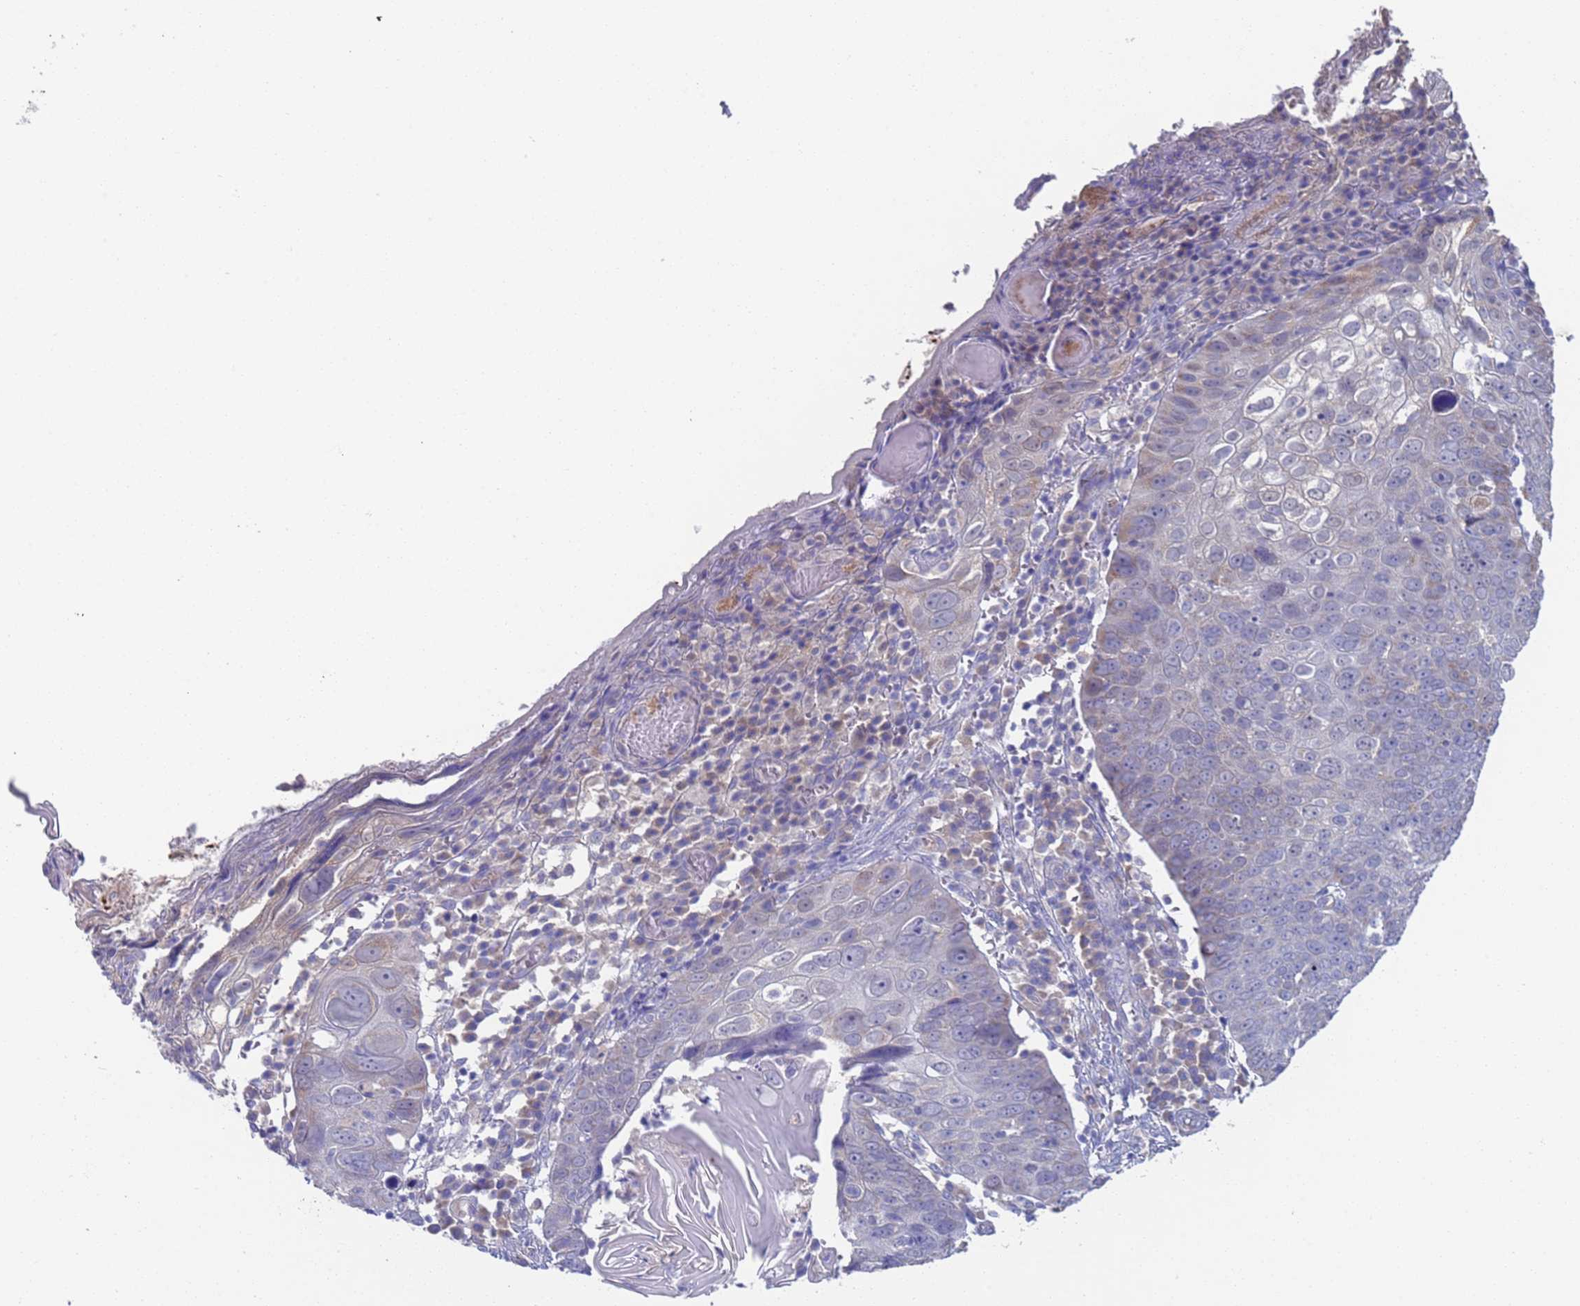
{"staining": {"intensity": "negative", "quantity": "none", "location": "none"}, "tissue": "skin cancer", "cell_type": "Tumor cells", "image_type": "cancer", "snomed": [{"axis": "morphology", "description": "Squamous cell carcinoma, NOS"}, {"axis": "topography", "description": "Skin"}], "caption": "The micrograph reveals no significant expression in tumor cells of squamous cell carcinoma (skin).", "gene": "PET117", "patient": {"sex": "male", "age": 71}}